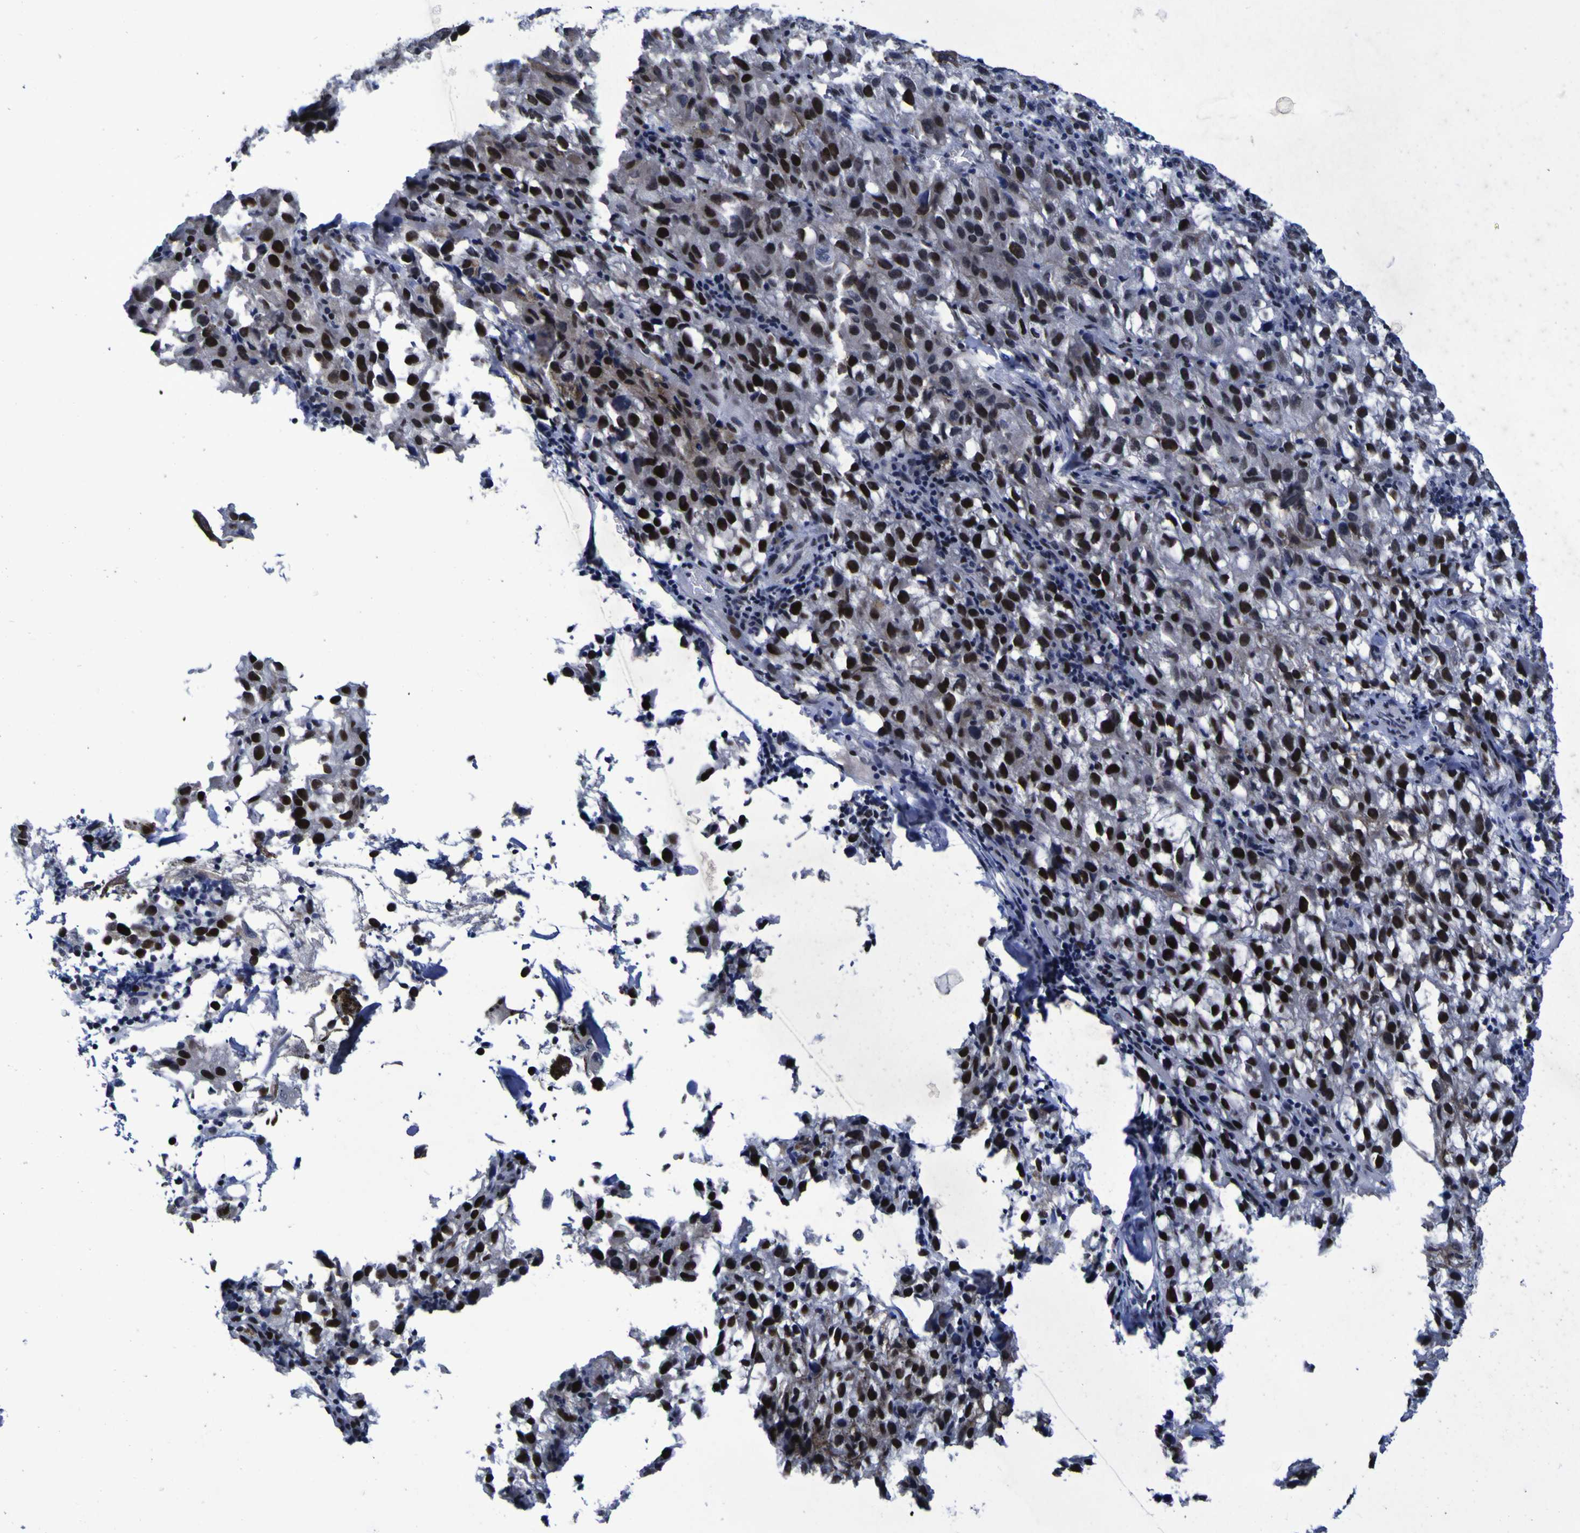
{"staining": {"intensity": "strong", "quantity": ">75%", "location": "nuclear"}, "tissue": "melanoma", "cell_type": "Tumor cells", "image_type": "cancer", "snomed": [{"axis": "morphology", "description": "Malignant melanoma, NOS"}, {"axis": "topography", "description": "Skin"}], "caption": "Immunohistochemistry image of malignant melanoma stained for a protein (brown), which demonstrates high levels of strong nuclear expression in about >75% of tumor cells.", "gene": "MBD3", "patient": {"sex": "female", "age": 104}}